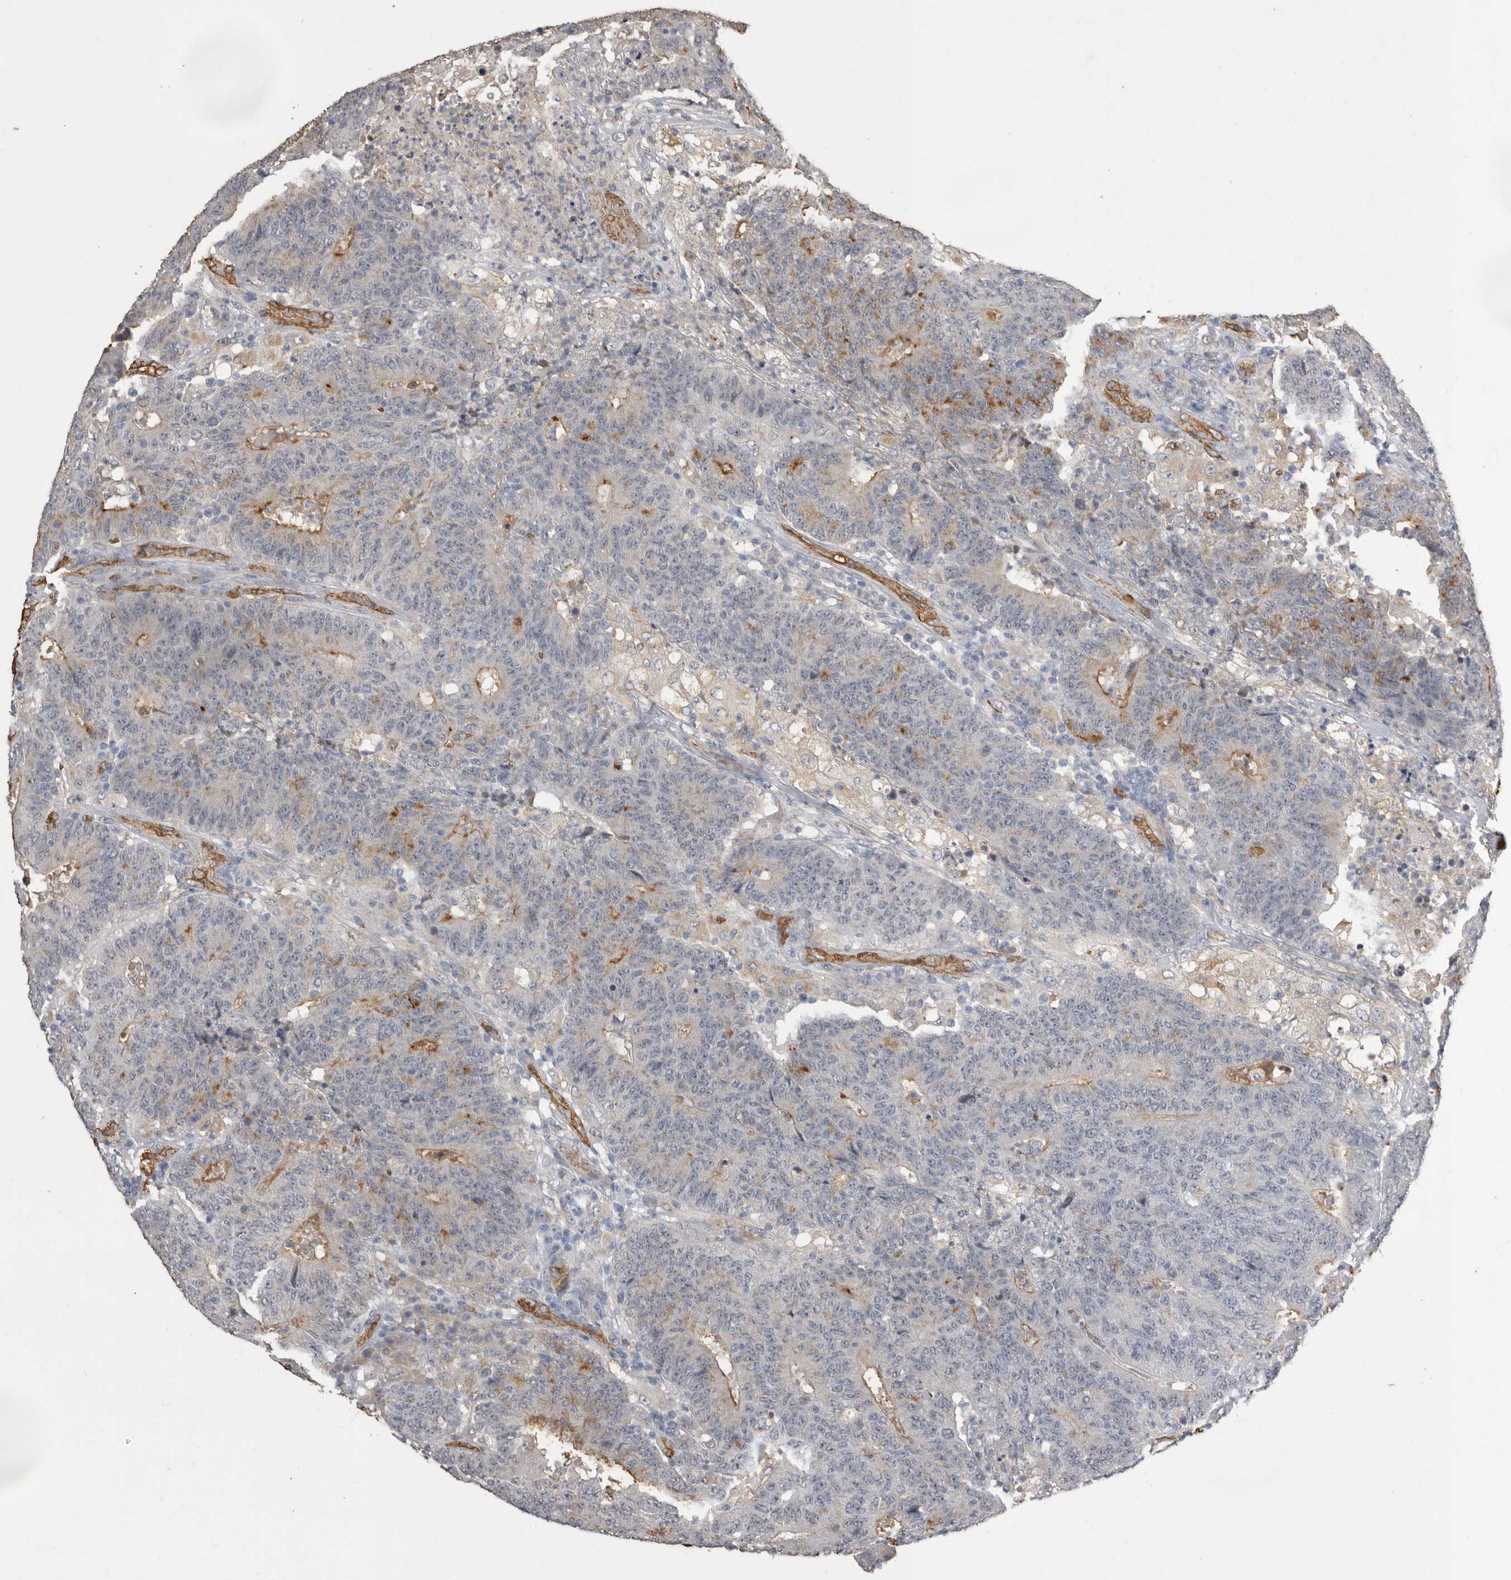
{"staining": {"intensity": "weak", "quantity": "<25%", "location": "cytoplasmic/membranous"}, "tissue": "colorectal cancer", "cell_type": "Tumor cells", "image_type": "cancer", "snomed": [{"axis": "morphology", "description": "Normal tissue, NOS"}, {"axis": "morphology", "description": "Adenocarcinoma, NOS"}, {"axis": "topography", "description": "Colon"}], "caption": "There is no significant staining in tumor cells of colorectal cancer (adenocarcinoma).", "gene": "IL27", "patient": {"sex": "female", "age": 75}}